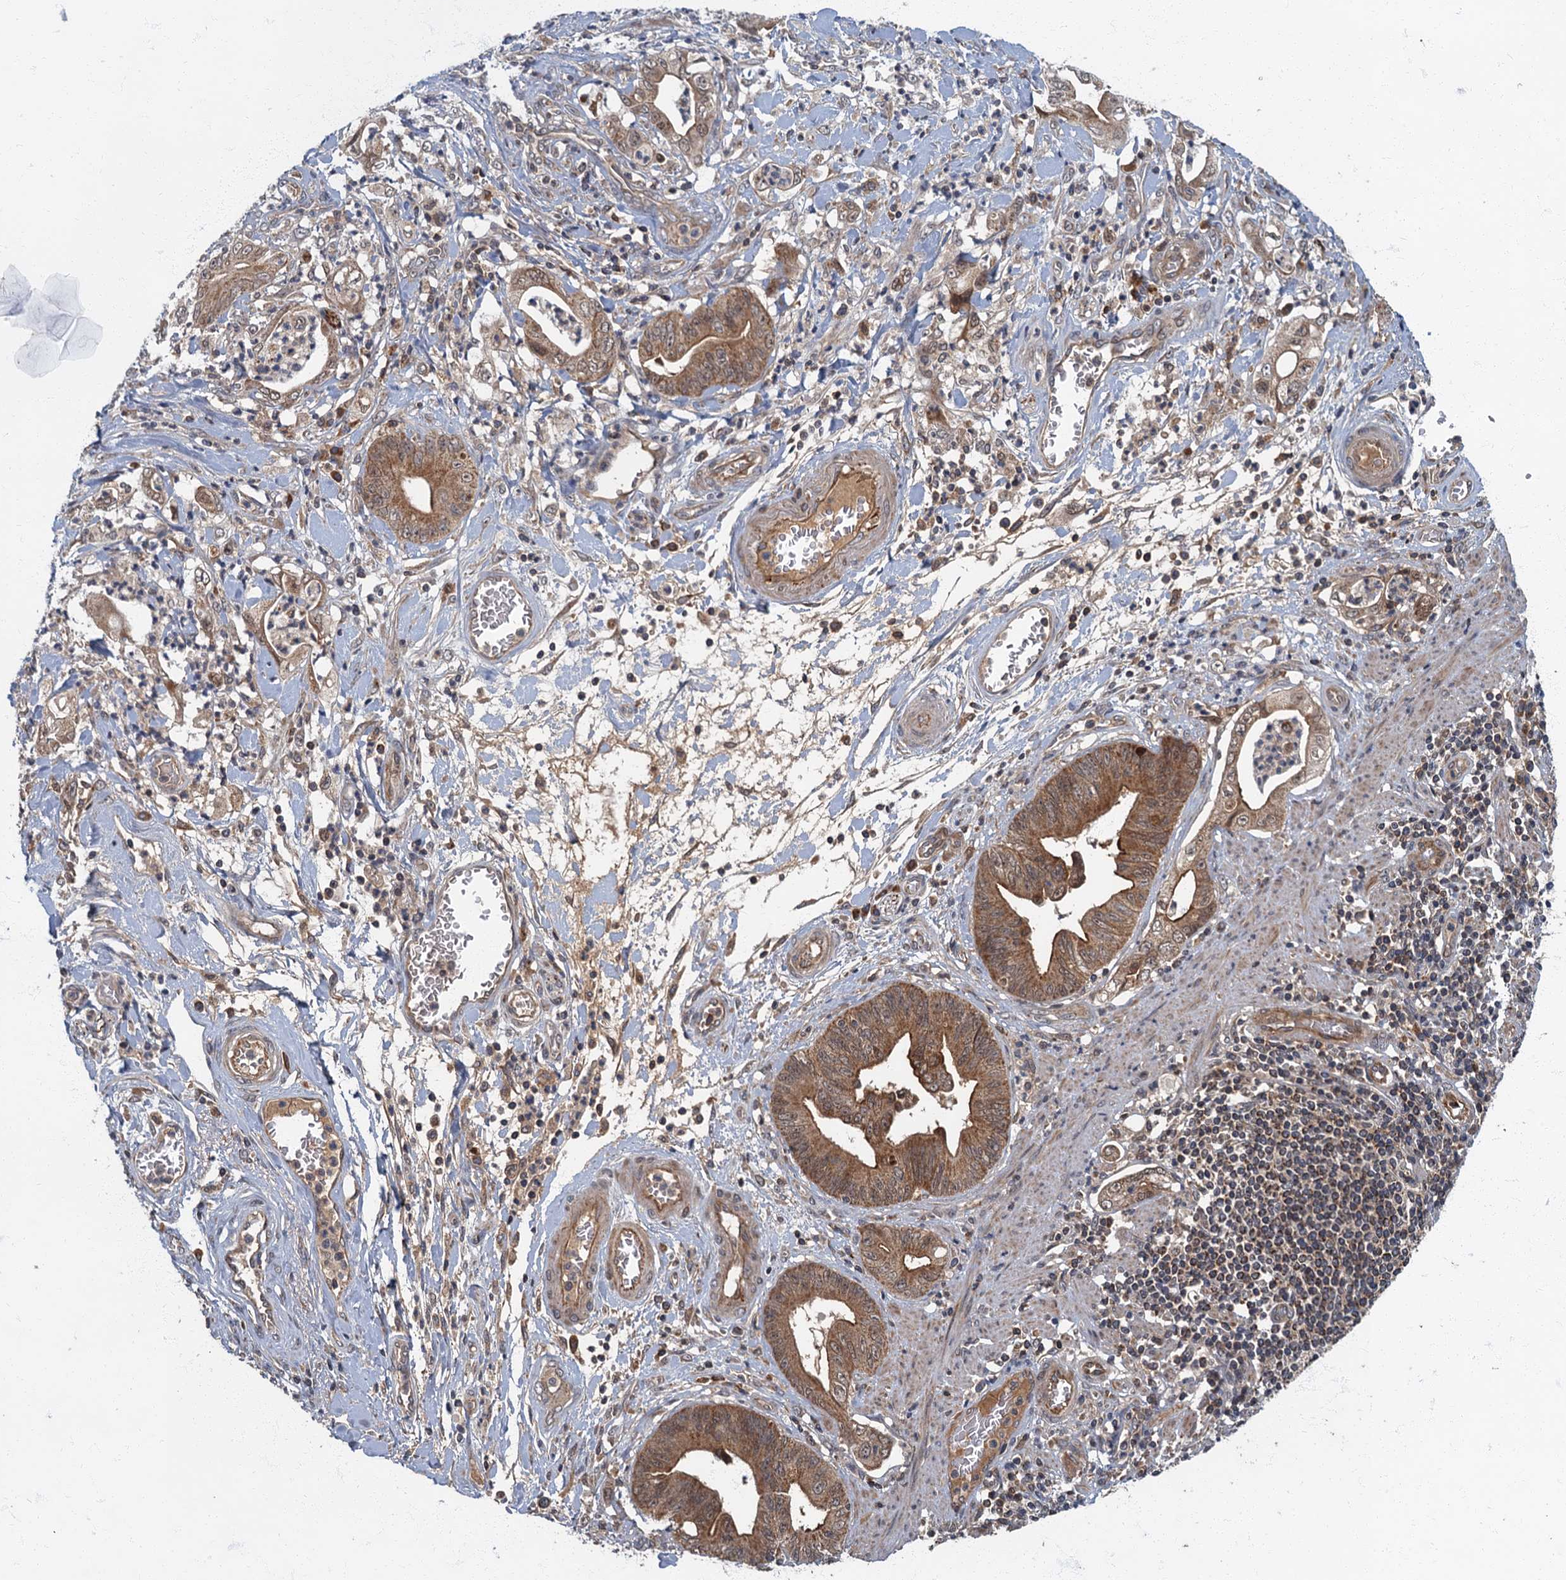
{"staining": {"intensity": "moderate", "quantity": ">75%", "location": "cytoplasmic/membranous"}, "tissue": "stomach cancer", "cell_type": "Tumor cells", "image_type": "cancer", "snomed": [{"axis": "morphology", "description": "Adenocarcinoma, NOS"}, {"axis": "topography", "description": "Stomach"}], "caption": "Immunohistochemistry (IHC) staining of adenocarcinoma (stomach), which demonstrates medium levels of moderate cytoplasmic/membranous positivity in approximately >75% of tumor cells indicating moderate cytoplasmic/membranous protein staining. The staining was performed using DAB (3,3'-diaminobenzidine) (brown) for protein detection and nuclei were counterstained in hematoxylin (blue).", "gene": "SLC11A2", "patient": {"sex": "female", "age": 73}}